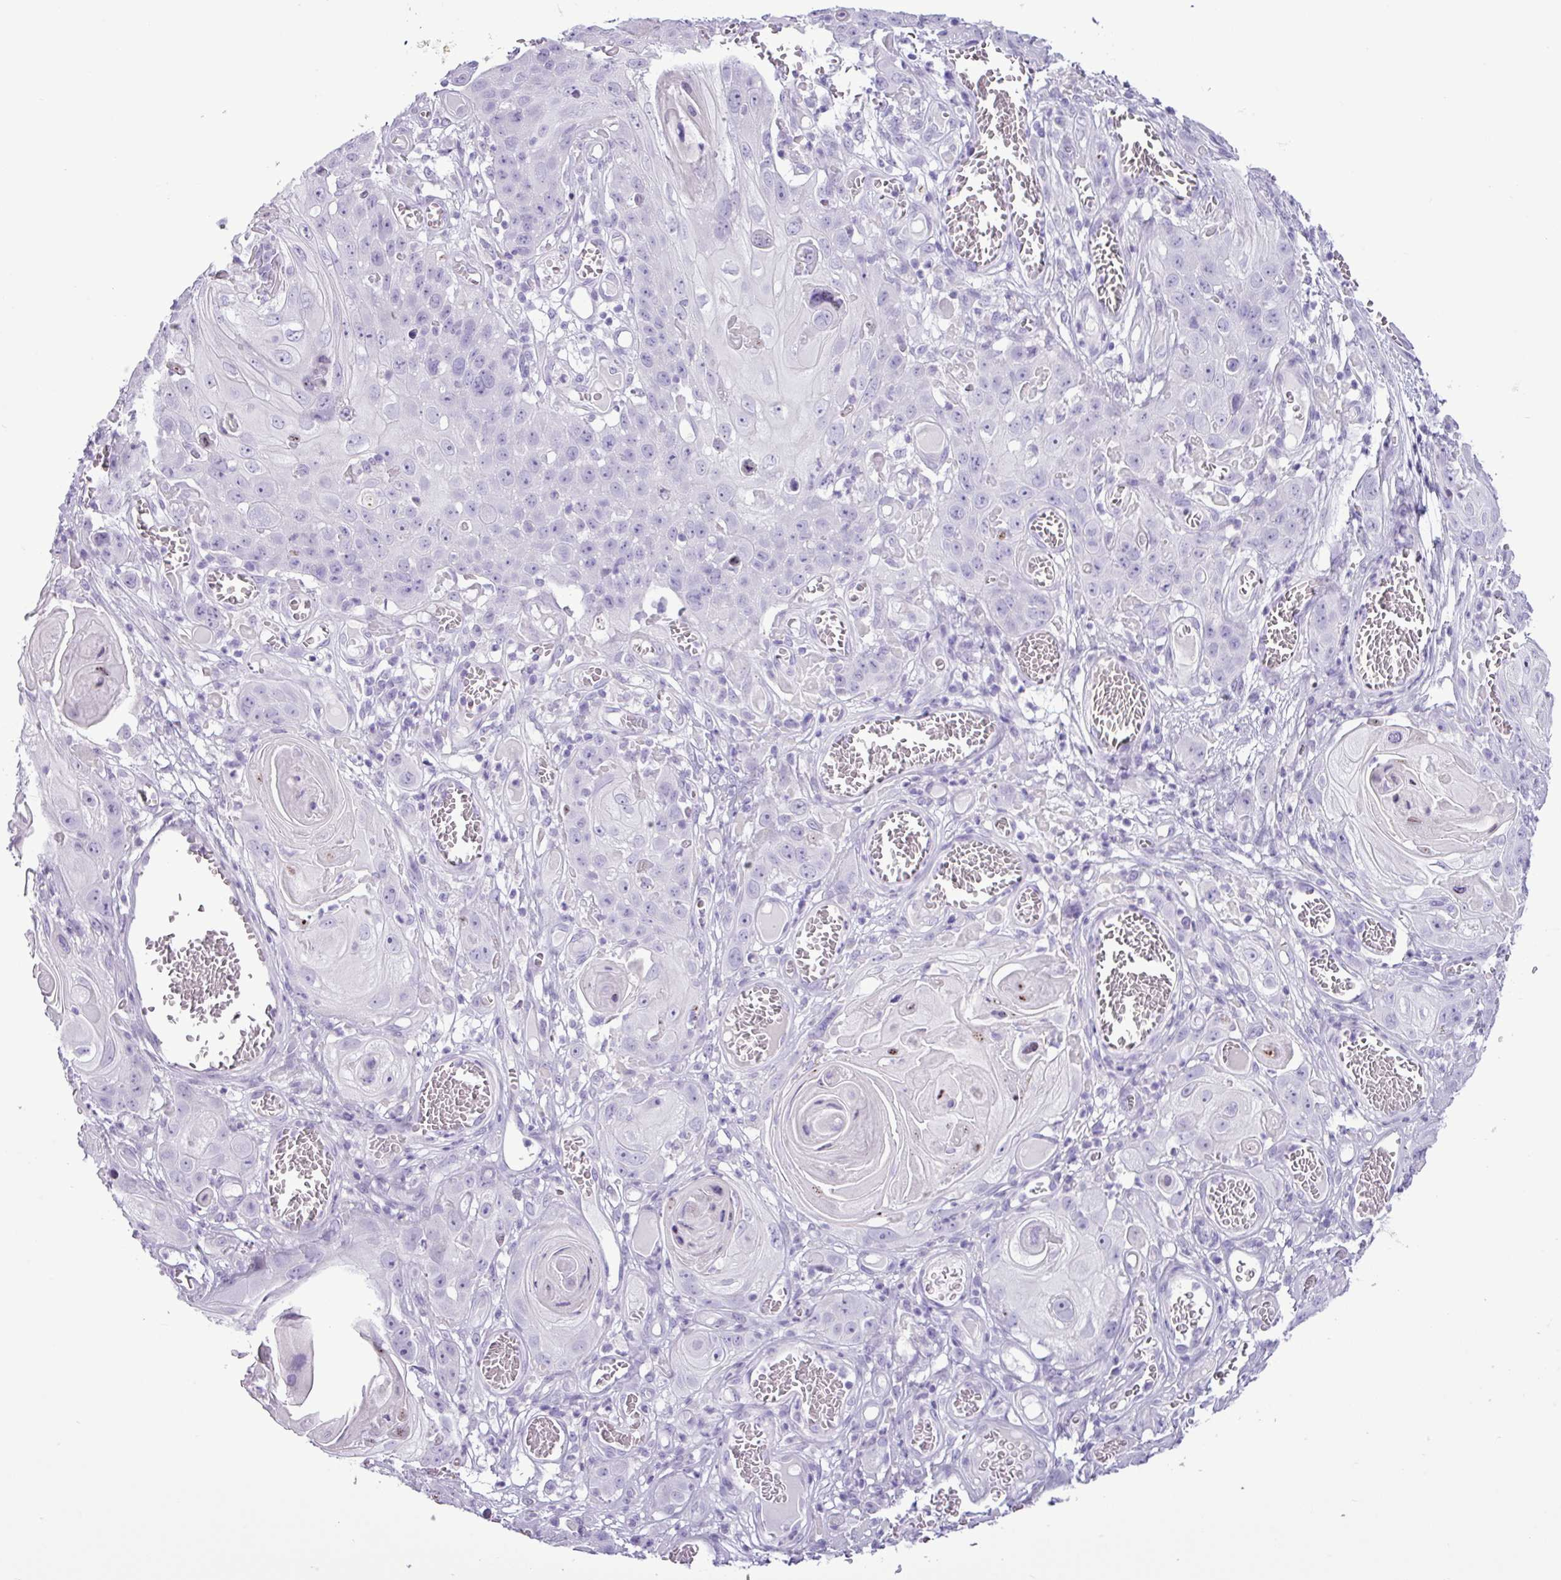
{"staining": {"intensity": "negative", "quantity": "none", "location": "none"}, "tissue": "skin cancer", "cell_type": "Tumor cells", "image_type": "cancer", "snomed": [{"axis": "morphology", "description": "Squamous cell carcinoma, NOS"}, {"axis": "topography", "description": "Skin"}], "caption": "Skin cancer was stained to show a protein in brown. There is no significant expression in tumor cells.", "gene": "ALDH3A1", "patient": {"sex": "male", "age": 55}}